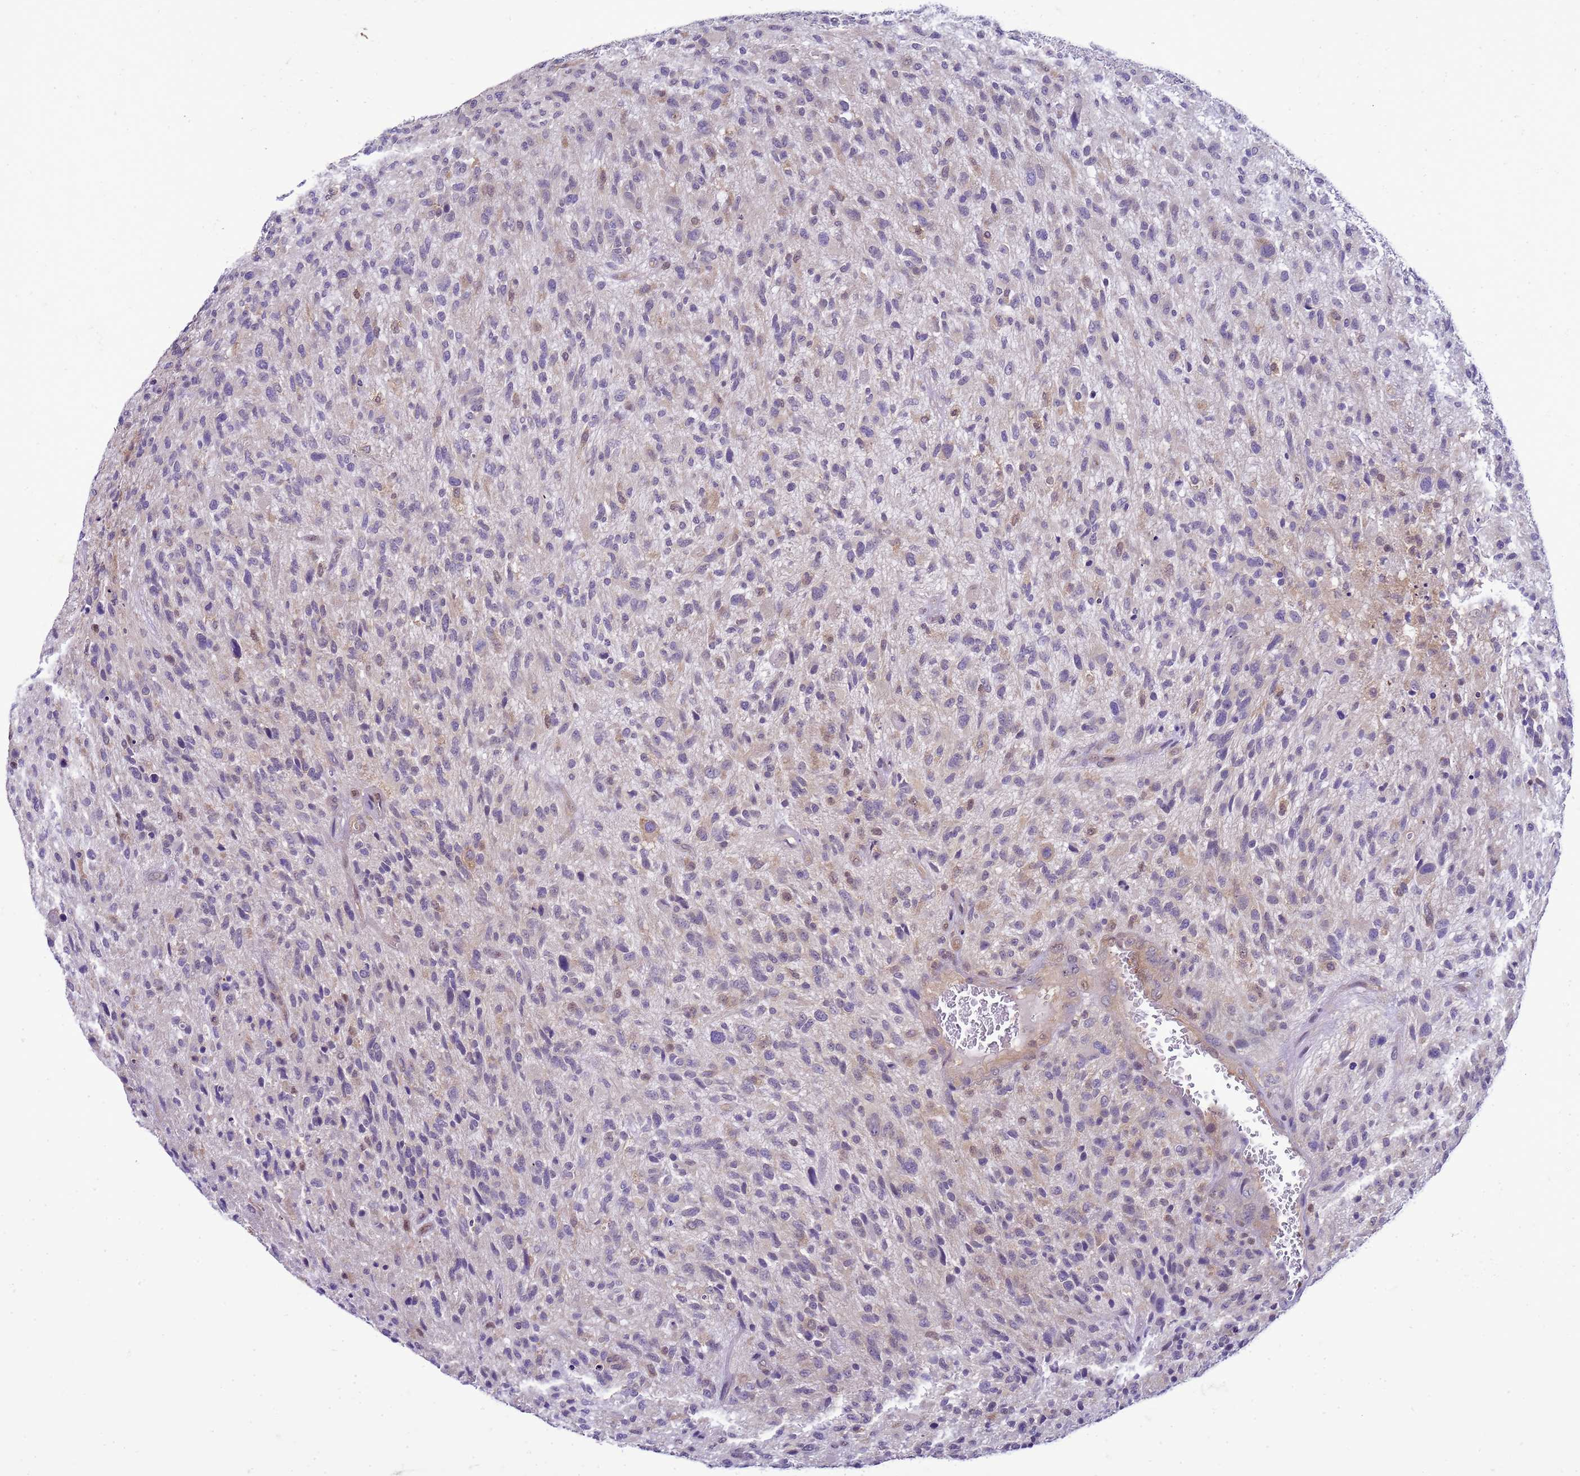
{"staining": {"intensity": "negative", "quantity": "none", "location": "none"}, "tissue": "glioma", "cell_type": "Tumor cells", "image_type": "cancer", "snomed": [{"axis": "morphology", "description": "Glioma, malignant, High grade"}, {"axis": "topography", "description": "Brain"}], "caption": "IHC image of human glioma stained for a protein (brown), which shows no expression in tumor cells.", "gene": "DDI2", "patient": {"sex": "male", "age": 47}}